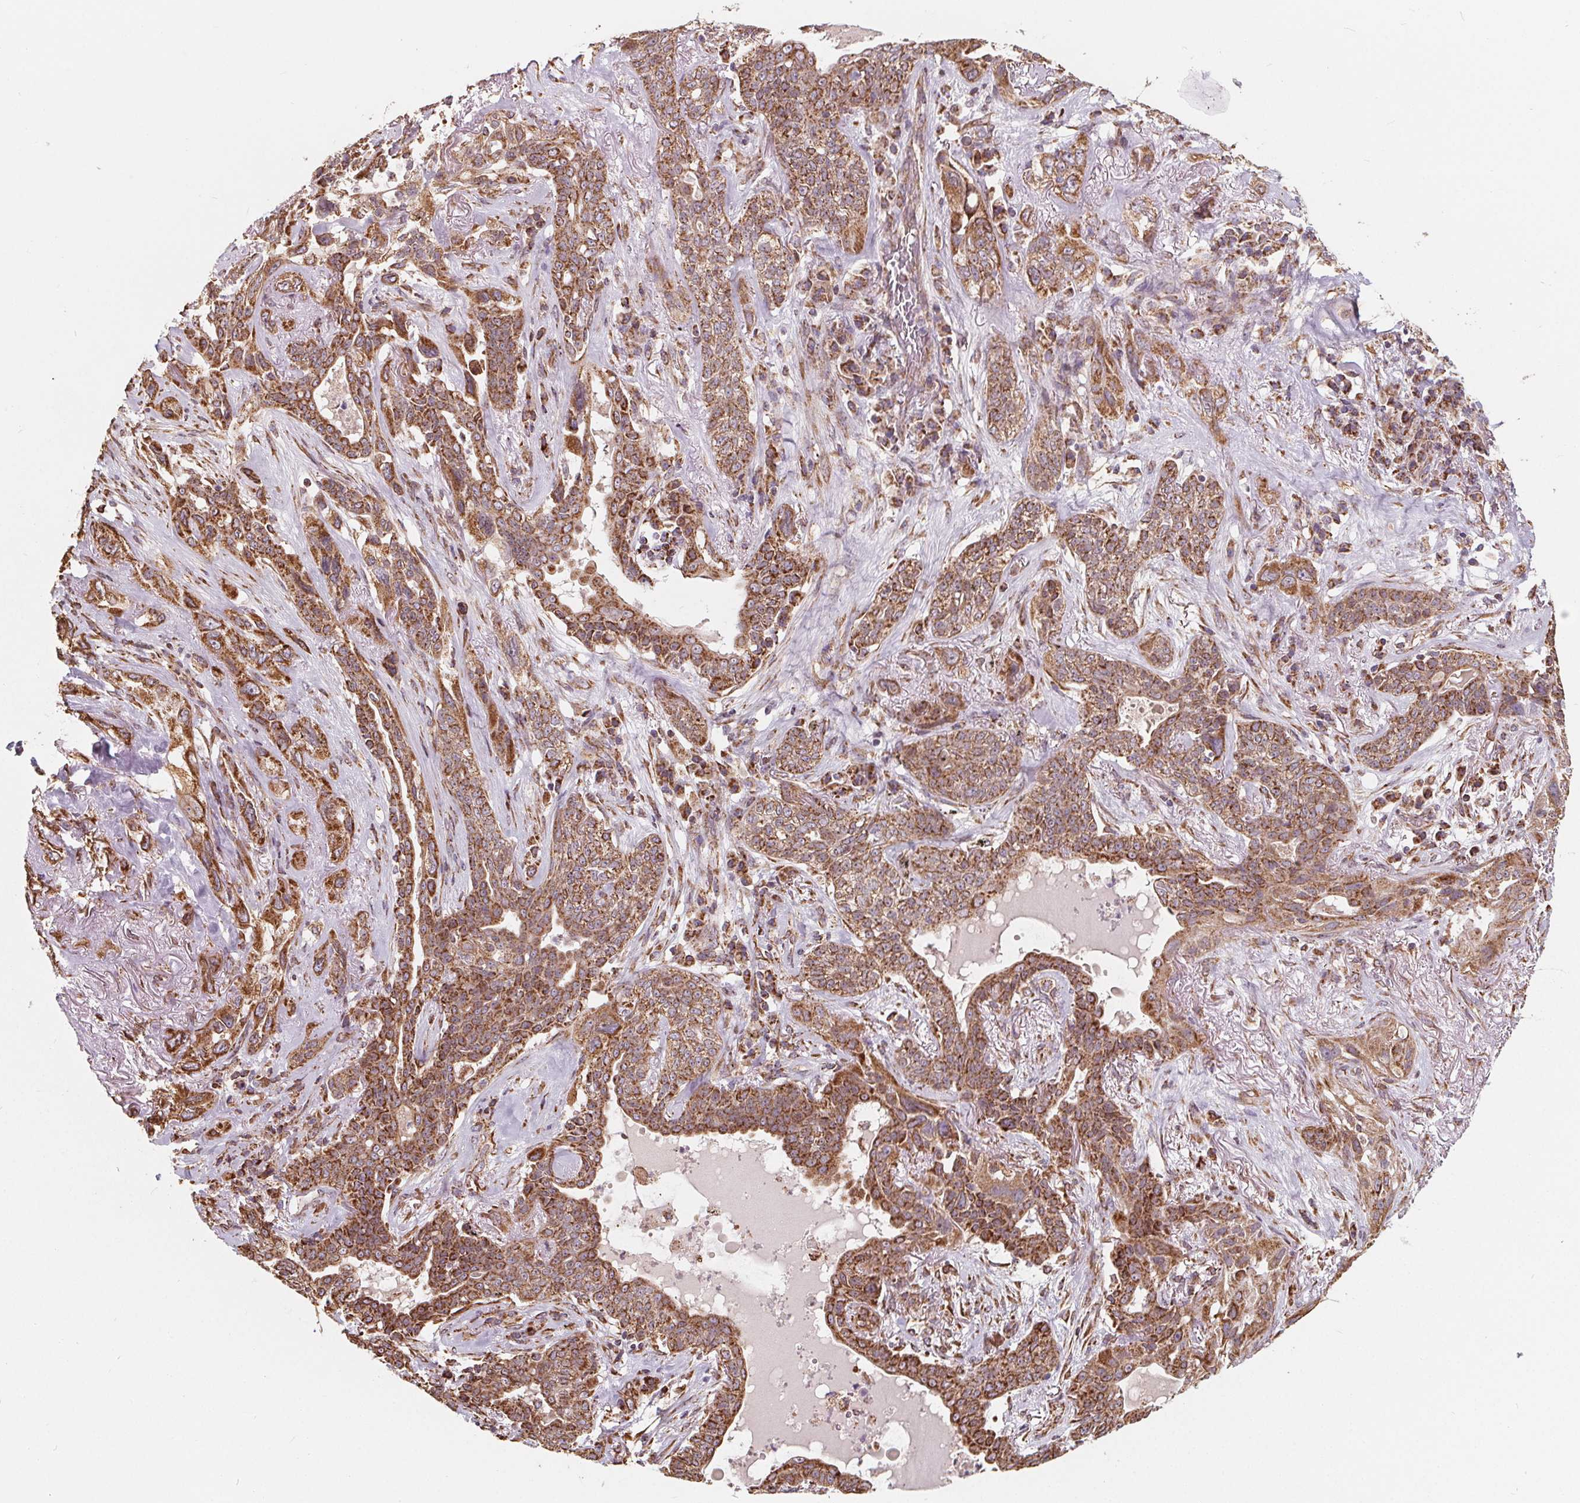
{"staining": {"intensity": "moderate", "quantity": ">75%", "location": "cytoplasmic/membranous"}, "tissue": "lung cancer", "cell_type": "Tumor cells", "image_type": "cancer", "snomed": [{"axis": "morphology", "description": "Squamous cell carcinoma, NOS"}, {"axis": "topography", "description": "Lung"}], "caption": "Immunohistochemistry (DAB) staining of human lung cancer demonstrates moderate cytoplasmic/membranous protein staining in approximately >75% of tumor cells.", "gene": "PLSCR3", "patient": {"sex": "female", "age": 70}}